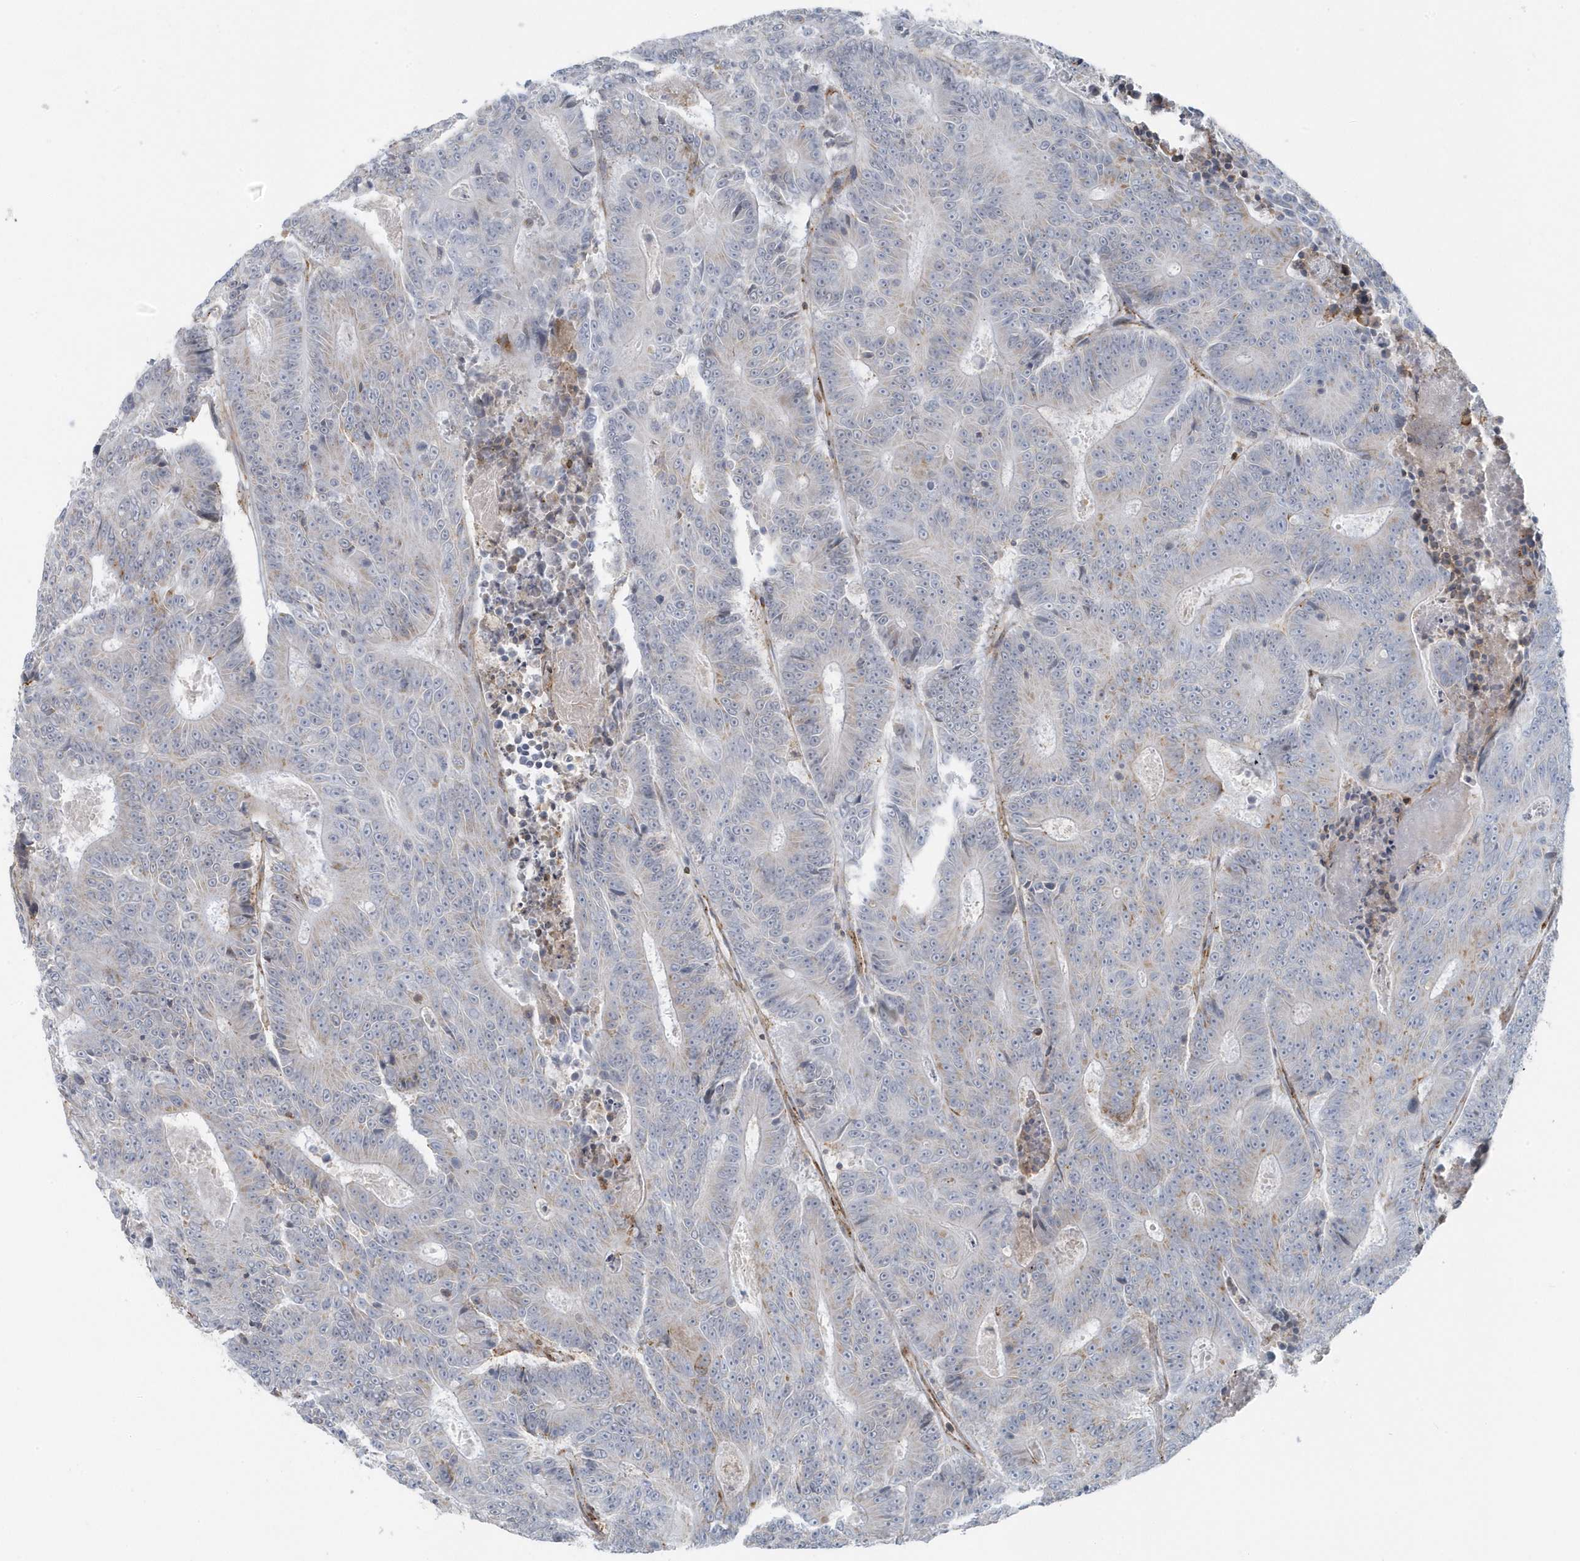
{"staining": {"intensity": "negative", "quantity": "none", "location": "none"}, "tissue": "colorectal cancer", "cell_type": "Tumor cells", "image_type": "cancer", "snomed": [{"axis": "morphology", "description": "Adenocarcinoma, NOS"}, {"axis": "topography", "description": "Colon"}], "caption": "Immunohistochemistry image of neoplastic tissue: colorectal adenocarcinoma stained with DAB (3,3'-diaminobenzidine) reveals no significant protein staining in tumor cells. The staining was performed using DAB to visualize the protein expression in brown, while the nuclei were stained in blue with hematoxylin (Magnification: 20x).", "gene": "CACNB2", "patient": {"sex": "male", "age": 83}}